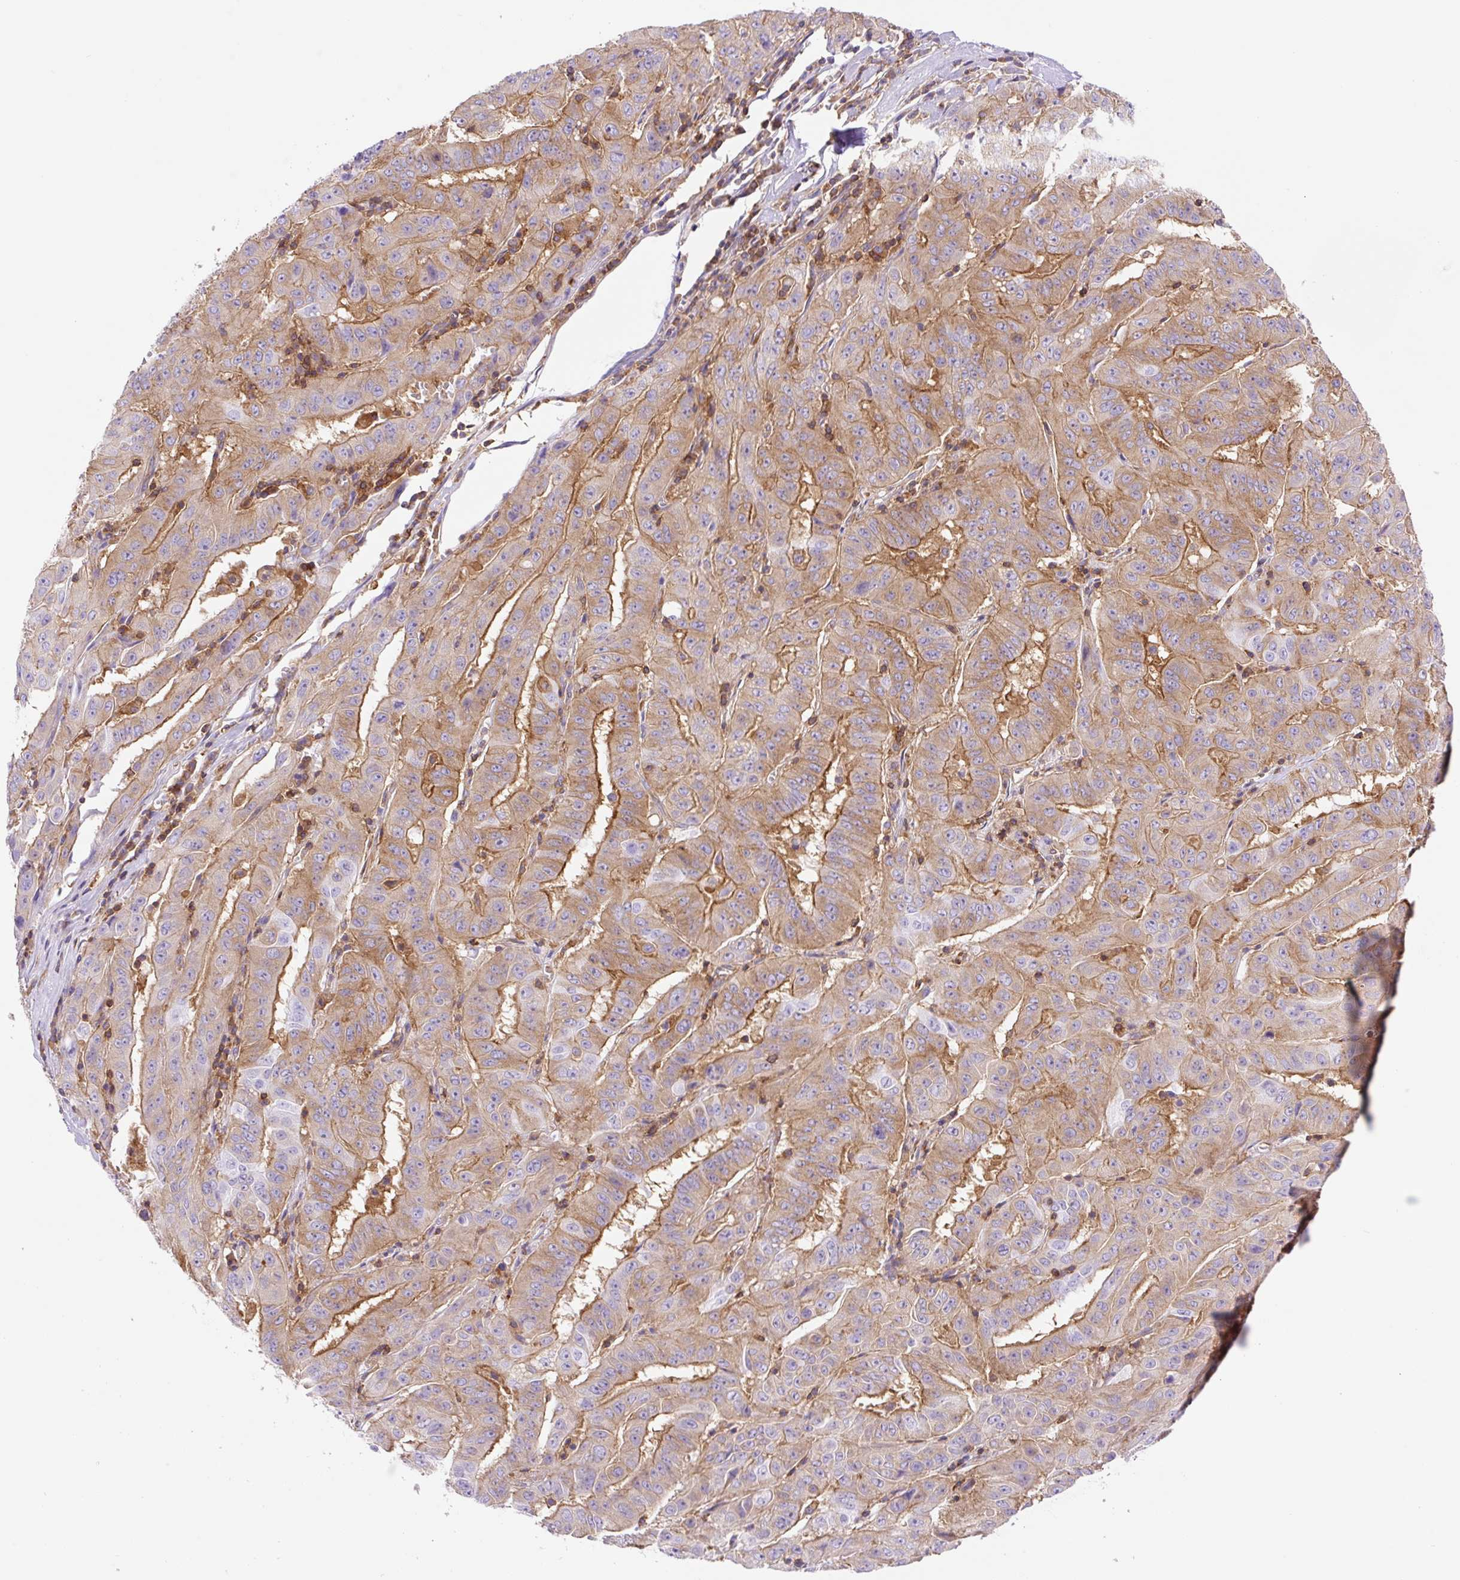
{"staining": {"intensity": "moderate", "quantity": "25%-75%", "location": "cytoplasmic/membranous"}, "tissue": "pancreatic cancer", "cell_type": "Tumor cells", "image_type": "cancer", "snomed": [{"axis": "morphology", "description": "Adenocarcinoma, NOS"}, {"axis": "topography", "description": "Pancreas"}], "caption": "Protein expression analysis of adenocarcinoma (pancreatic) displays moderate cytoplasmic/membranous expression in about 25%-75% of tumor cells. The staining was performed using DAB to visualize the protein expression in brown, while the nuclei were stained in blue with hematoxylin (Magnification: 20x).", "gene": "DNM2", "patient": {"sex": "male", "age": 63}}